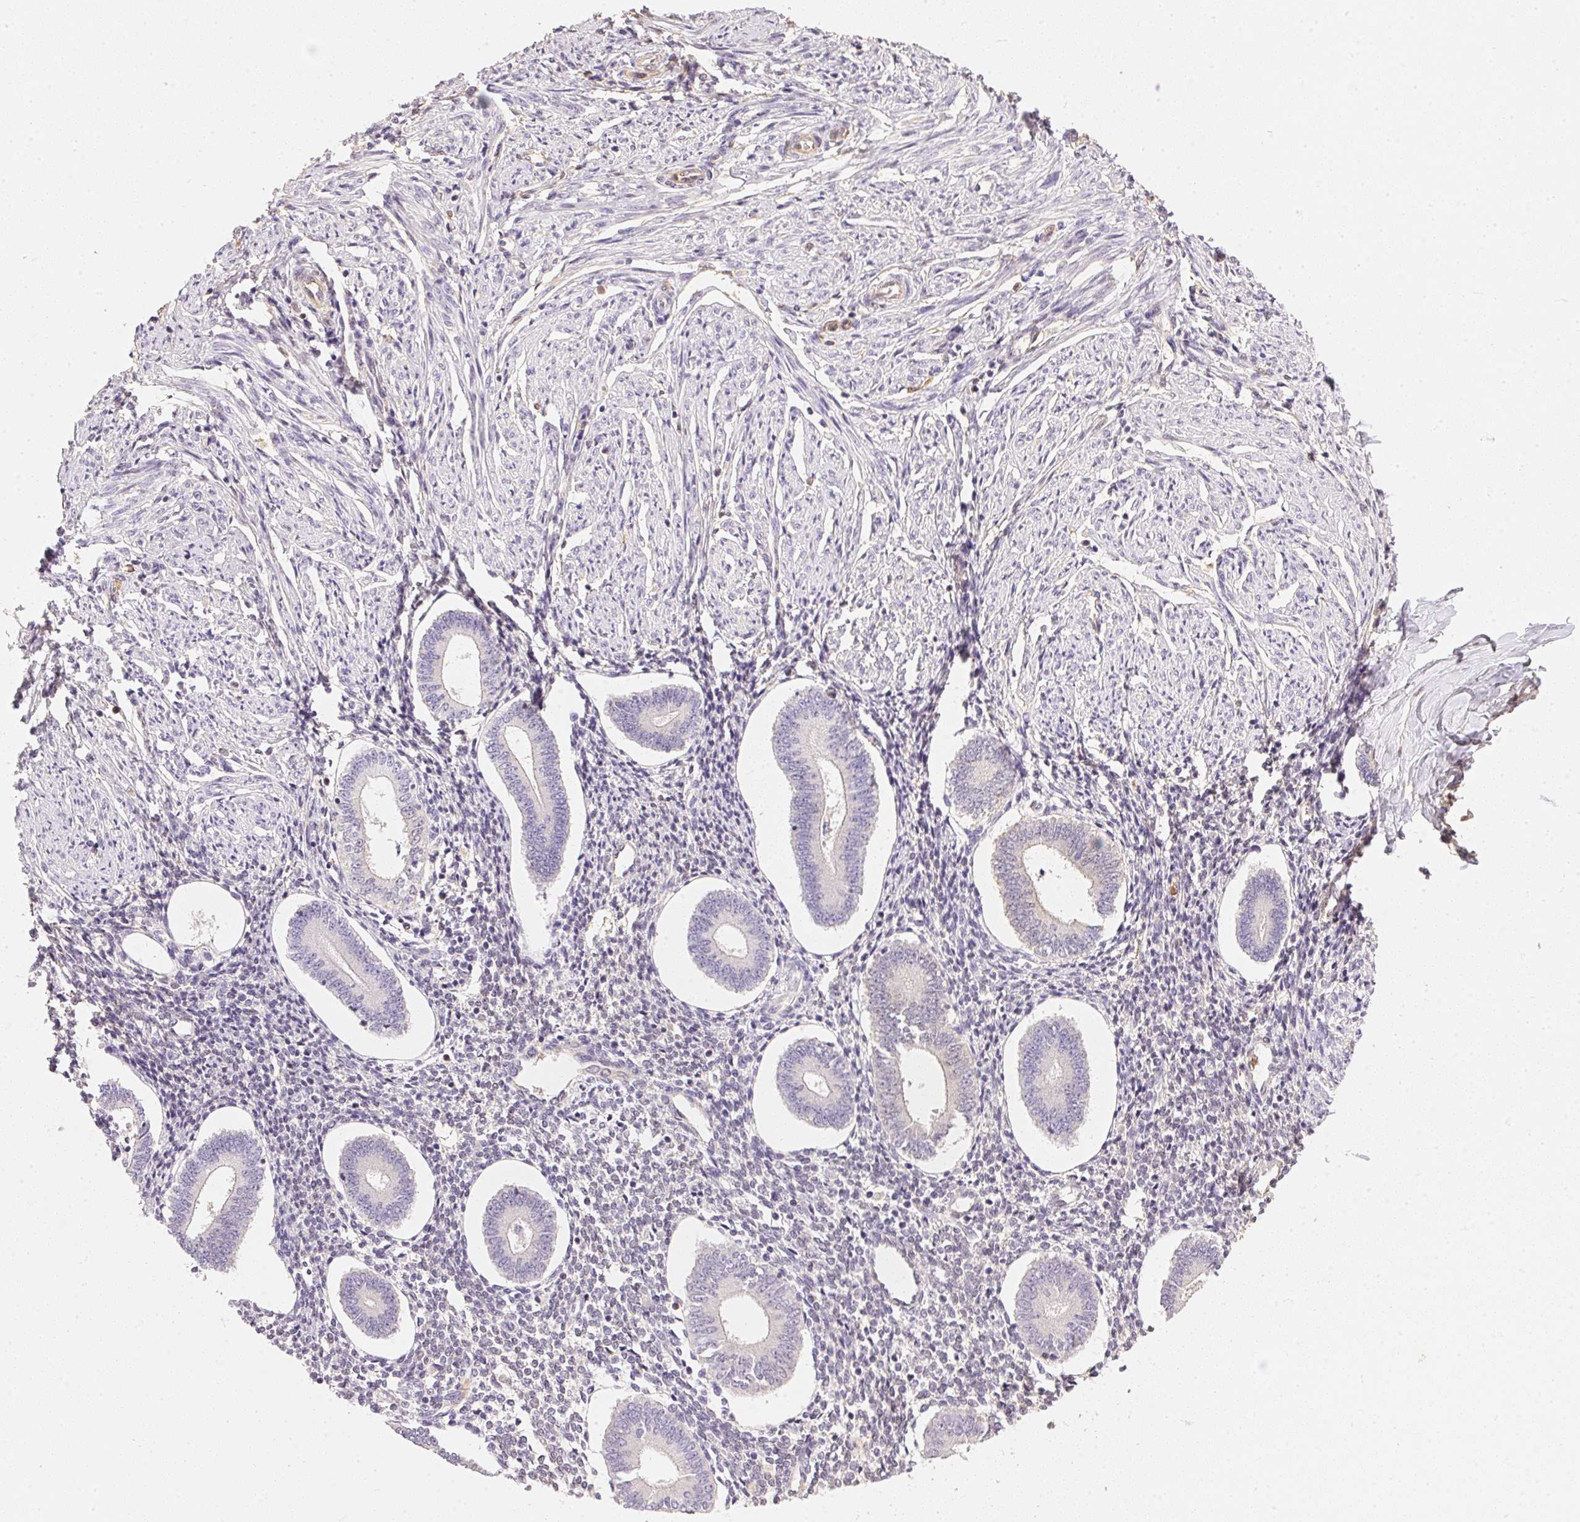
{"staining": {"intensity": "negative", "quantity": "none", "location": "none"}, "tissue": "endometrium", "cell_type": "Cells in endometrial stroma", "image_type": "normal", "snomed": [{"axis": "morphology", "description": "Normal tissue, NOS"}, {"axis": "topography", "description": "Endometrium"}], "caption": "The histopathology image shows no staining of cells in endometrial stroma in benign endometrium. (DAB immunohistochemistry (IHC) visualized using brightfield microscopy, high magnification).", "gene": "S100A3", "patient": {"sex": "female", "age": 40}}